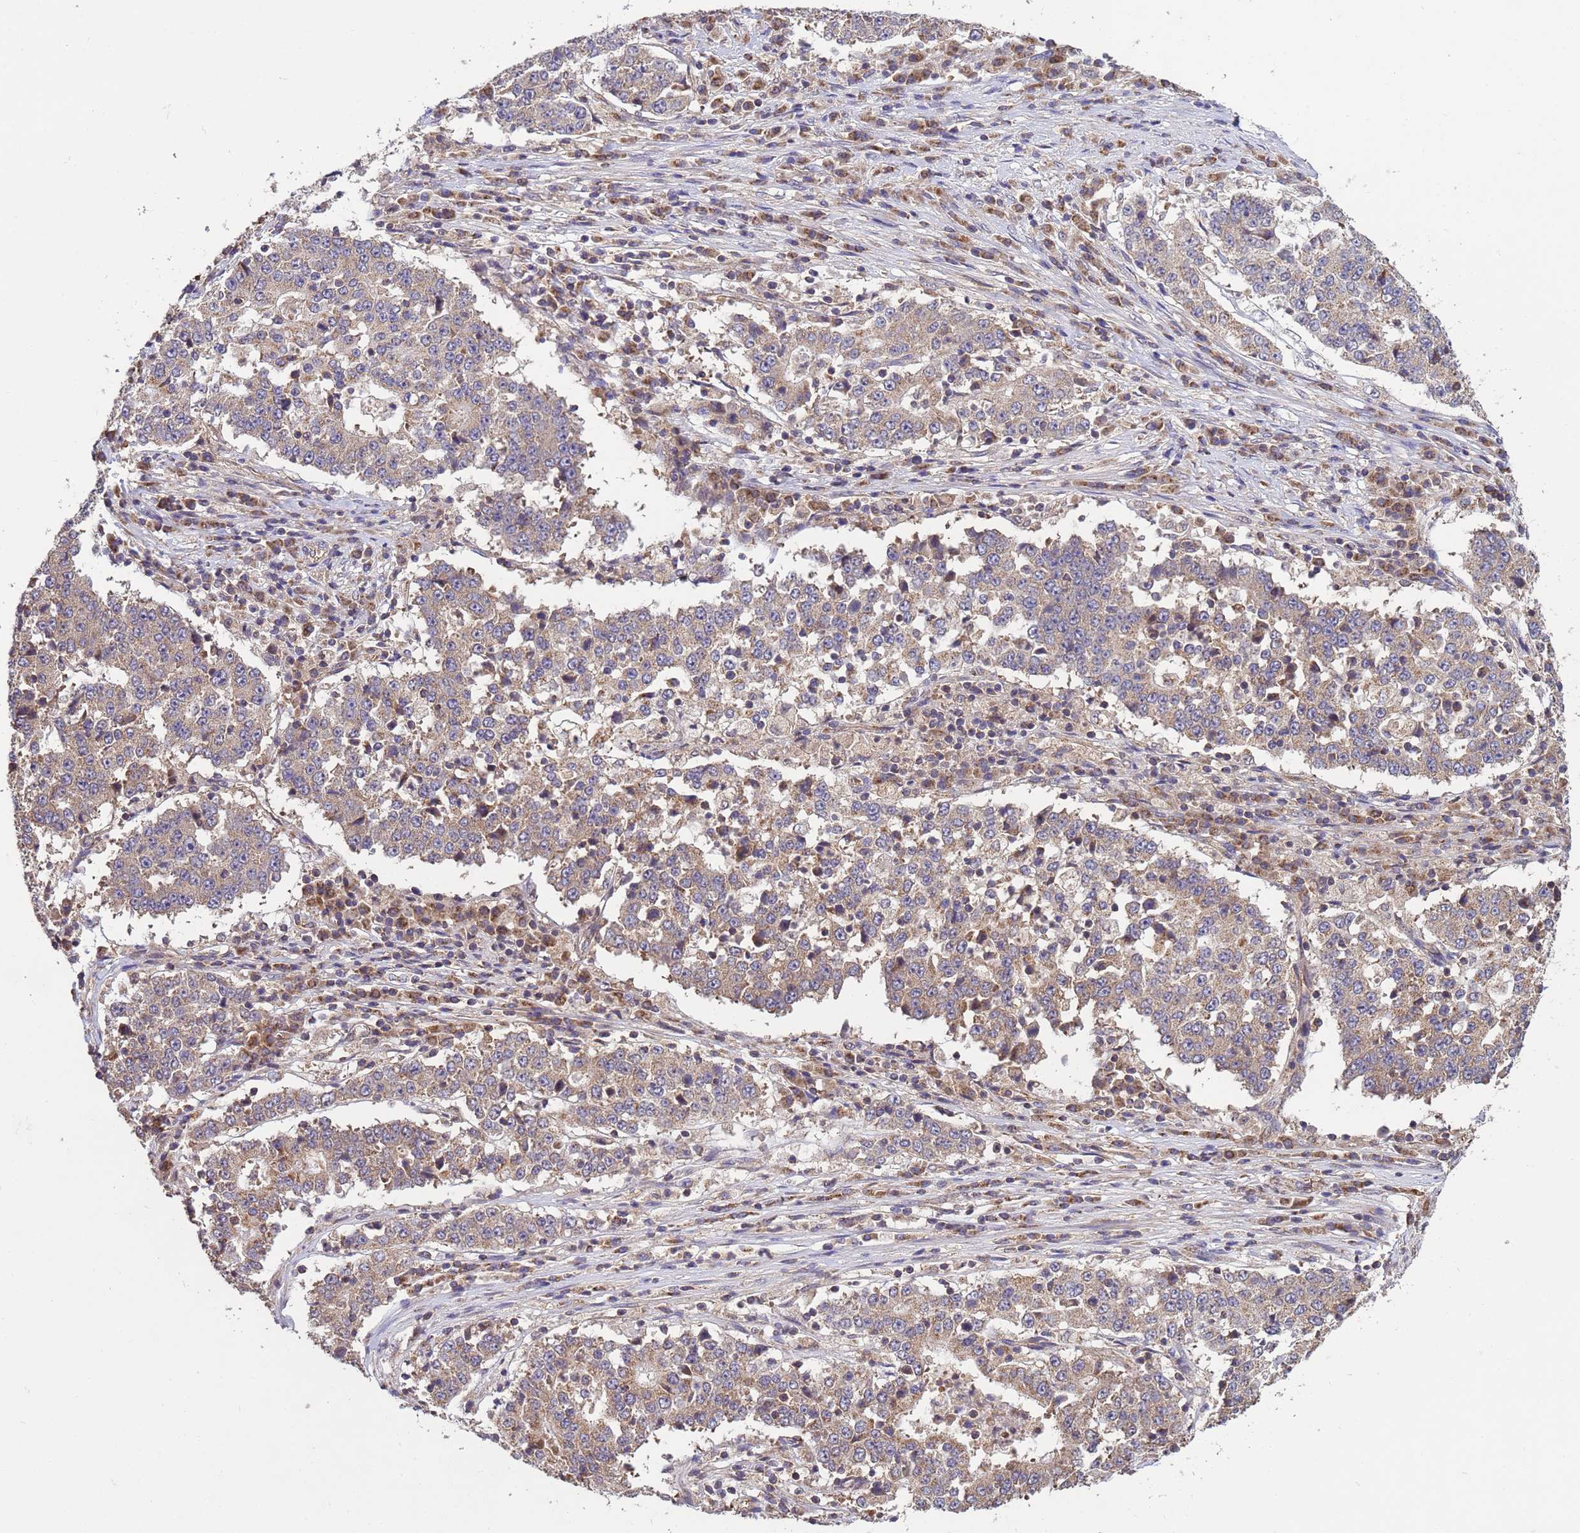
{"staining": {"intensity": "weak", "quantity": ">75%", "location": "cytoplasmic/membranous"}, "tissue": "stomach cancer", "cell_type": "Tumor cells", "image_type": "cancer", "snomed": [{"axis": "morphology", "description": "Adenocarcinoma, NOS"}, {"axis": "topography", "description": "Stomach"}], "caption": "Stomach adenocarcinoma stained with a brown dye demonstrates weak cytoplasmic/membranous positive staining in about >75% of tumor cells.", "gene": "P2RX7", "patient": {"sex": "male", "age": 59}}